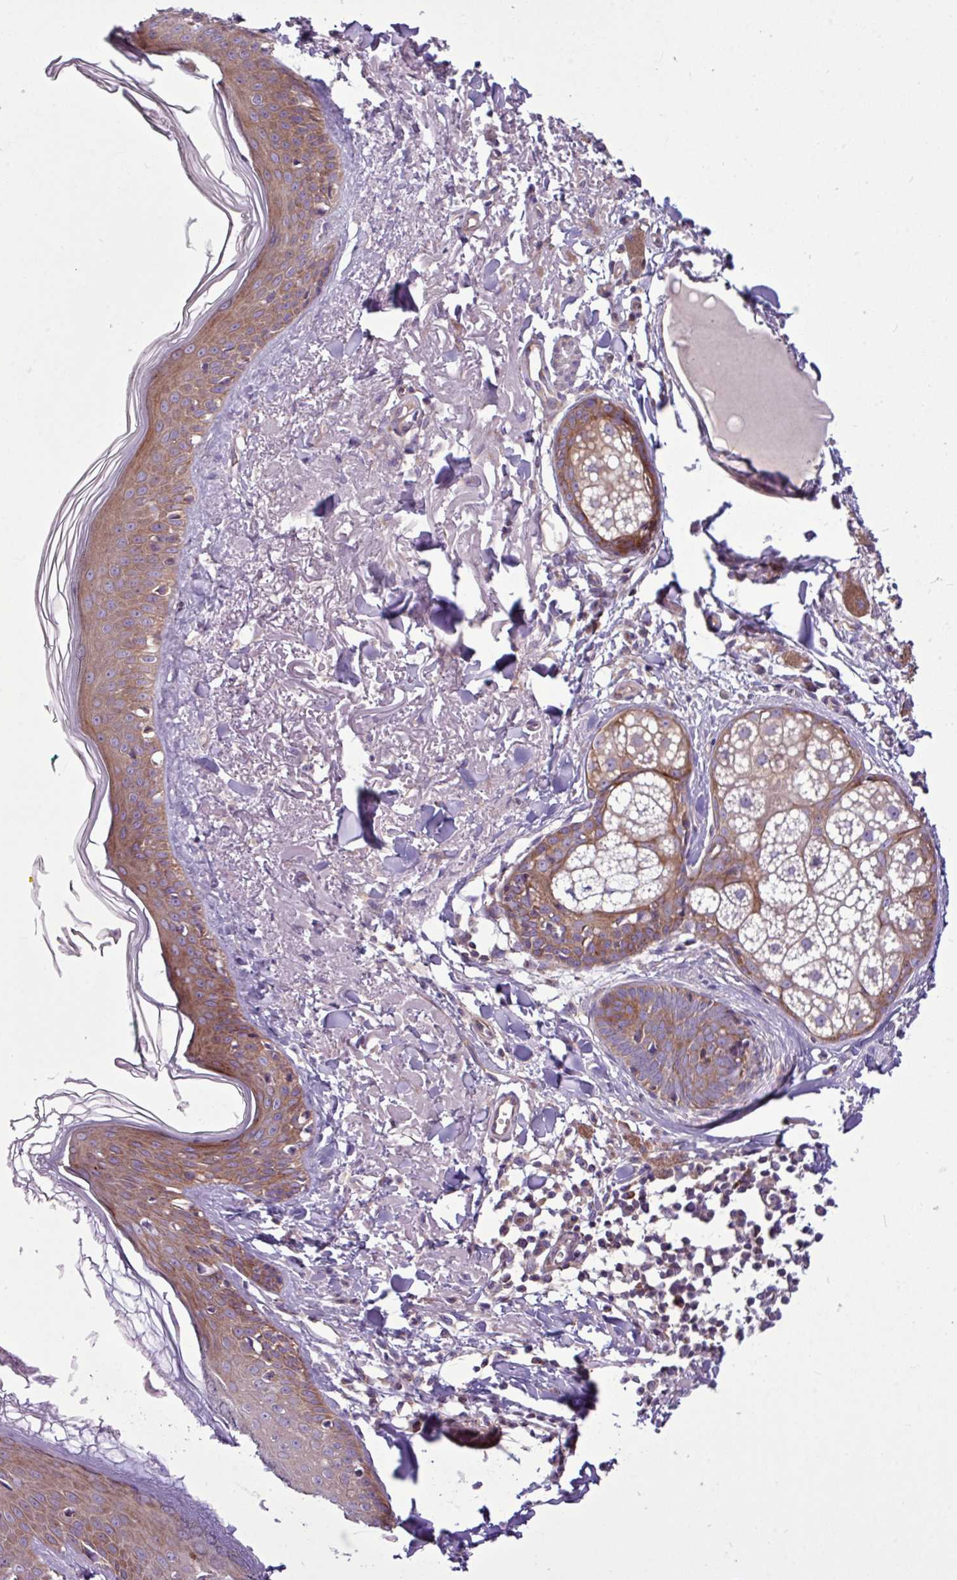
{"staining": {"intensity": "negative", "quantity": "none", "location": "none"}, "tissue": "skin", "cell_type": "Fibroblasts", "image_type": "normal", "snomed": [{"axis": "morphology", "description": "Normal tissue, NOS"}, {"axis": "morphology", "description": "Malignant melanoma, NOS"}, {"axis": "topography", "description": "Skin"}], "caption": "High power microscopy image of an immunohistochemistry (IHC) histopathology image of benign skin, revealing no significant positivity in fibroblasts.", "gene": "MROH2A", "patient": {"sex": "male", "age": 80}}